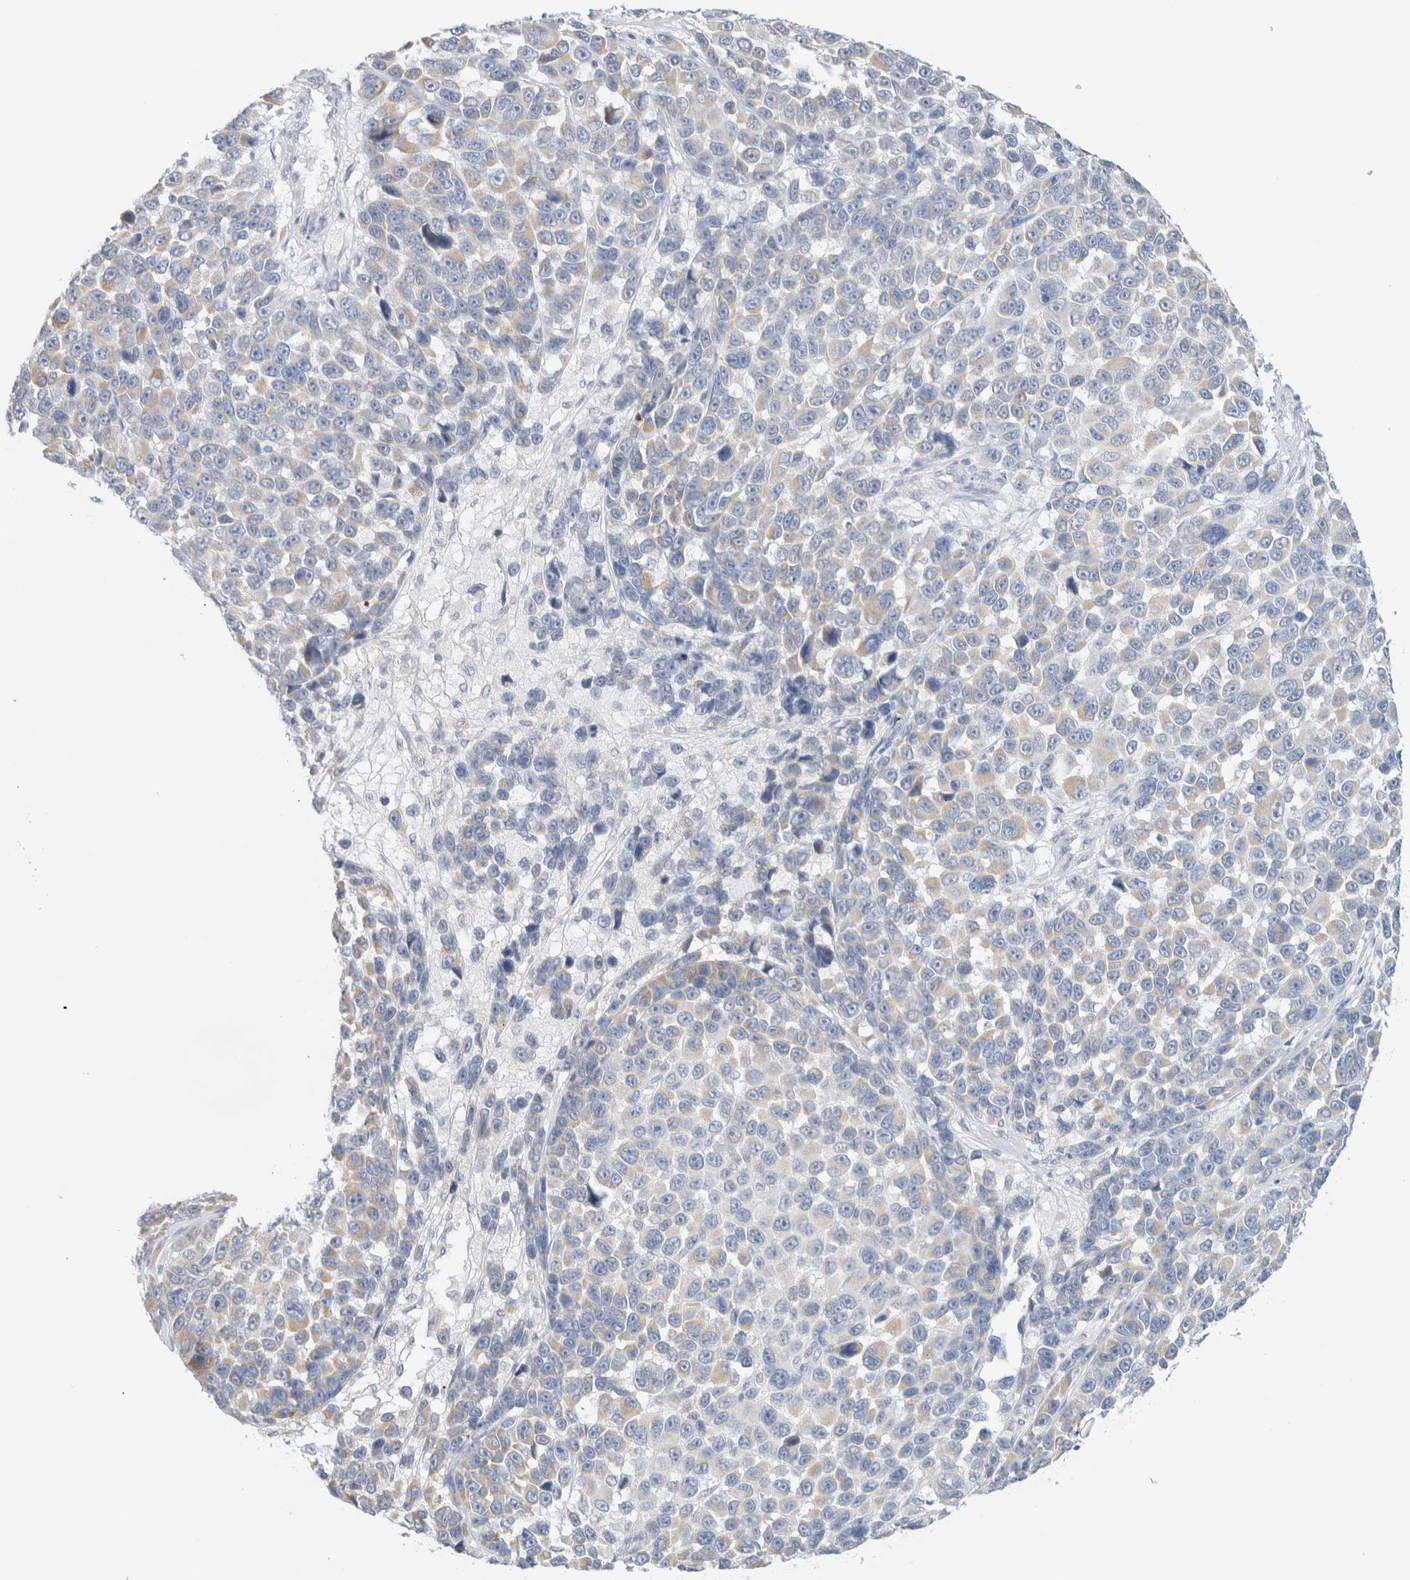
{"staining": {"intensity": "weak", "quantity": "25%-75%", "location": "cytoplasmic/membranous"}, "tissue": "melanoma", "cell_type": "Tumor cells", "image_type": "cancer", "snomed": [{"axis": "morphology", "description": "Malignant melanoma, NOS"}, {"axis": "topography", "description": "Skin"}], "caption": "The immunohistochemical stain shows weak cytoplasmic/membranous positivity in tumor cells of malignant melanoma tissue. The protein is stained brown, and the nuclei are stained in blue (DAB (3,3'-diaminobenzidine) IHC with brightfield microscopy, high magnification).", "gene": "HEXD", "patient": {"sex": "male", "age": 53}}